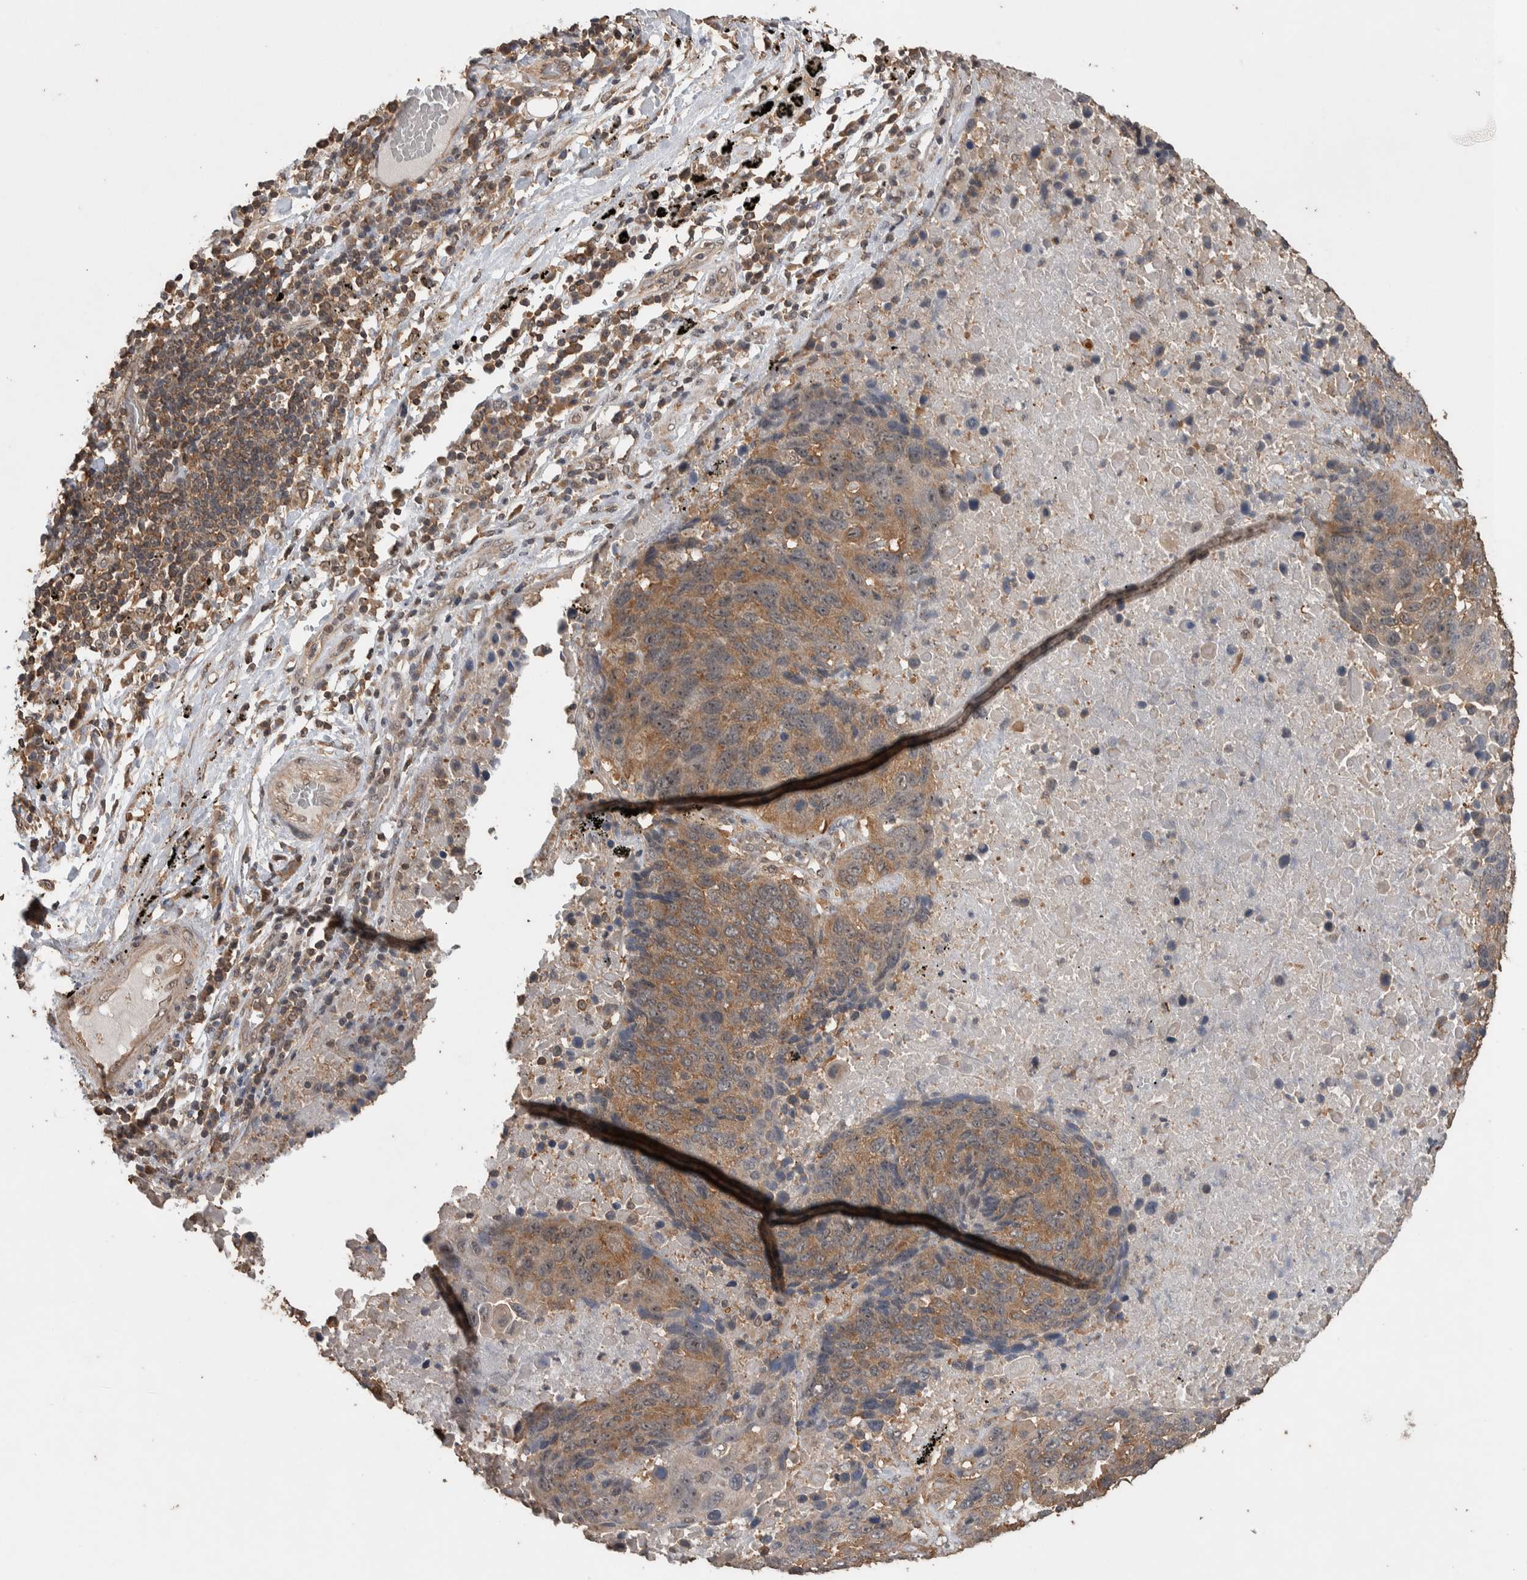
{"staining": {"intensity": "moderate", "quantity": ">75%", "location": "cytoplasmic/membranous"}, "tissue": "lung cancer", "cell_type": "Tumor cells", "image_type": "cancer", "snomed": [{"axis": "morphology", "description": "Squamous cell carcinoma, NOS"}, {"axis": "topography", "description": "Lung"}], "caption": "This is an image of immunohistochemistry (IHC) staining of squamous cell carcinoma (lung), which shows moderate staining in the cytoplasmic/membranous of tumor cells.", "gene": "DVL2", "patient": {"sex": "male", "age": 66}}